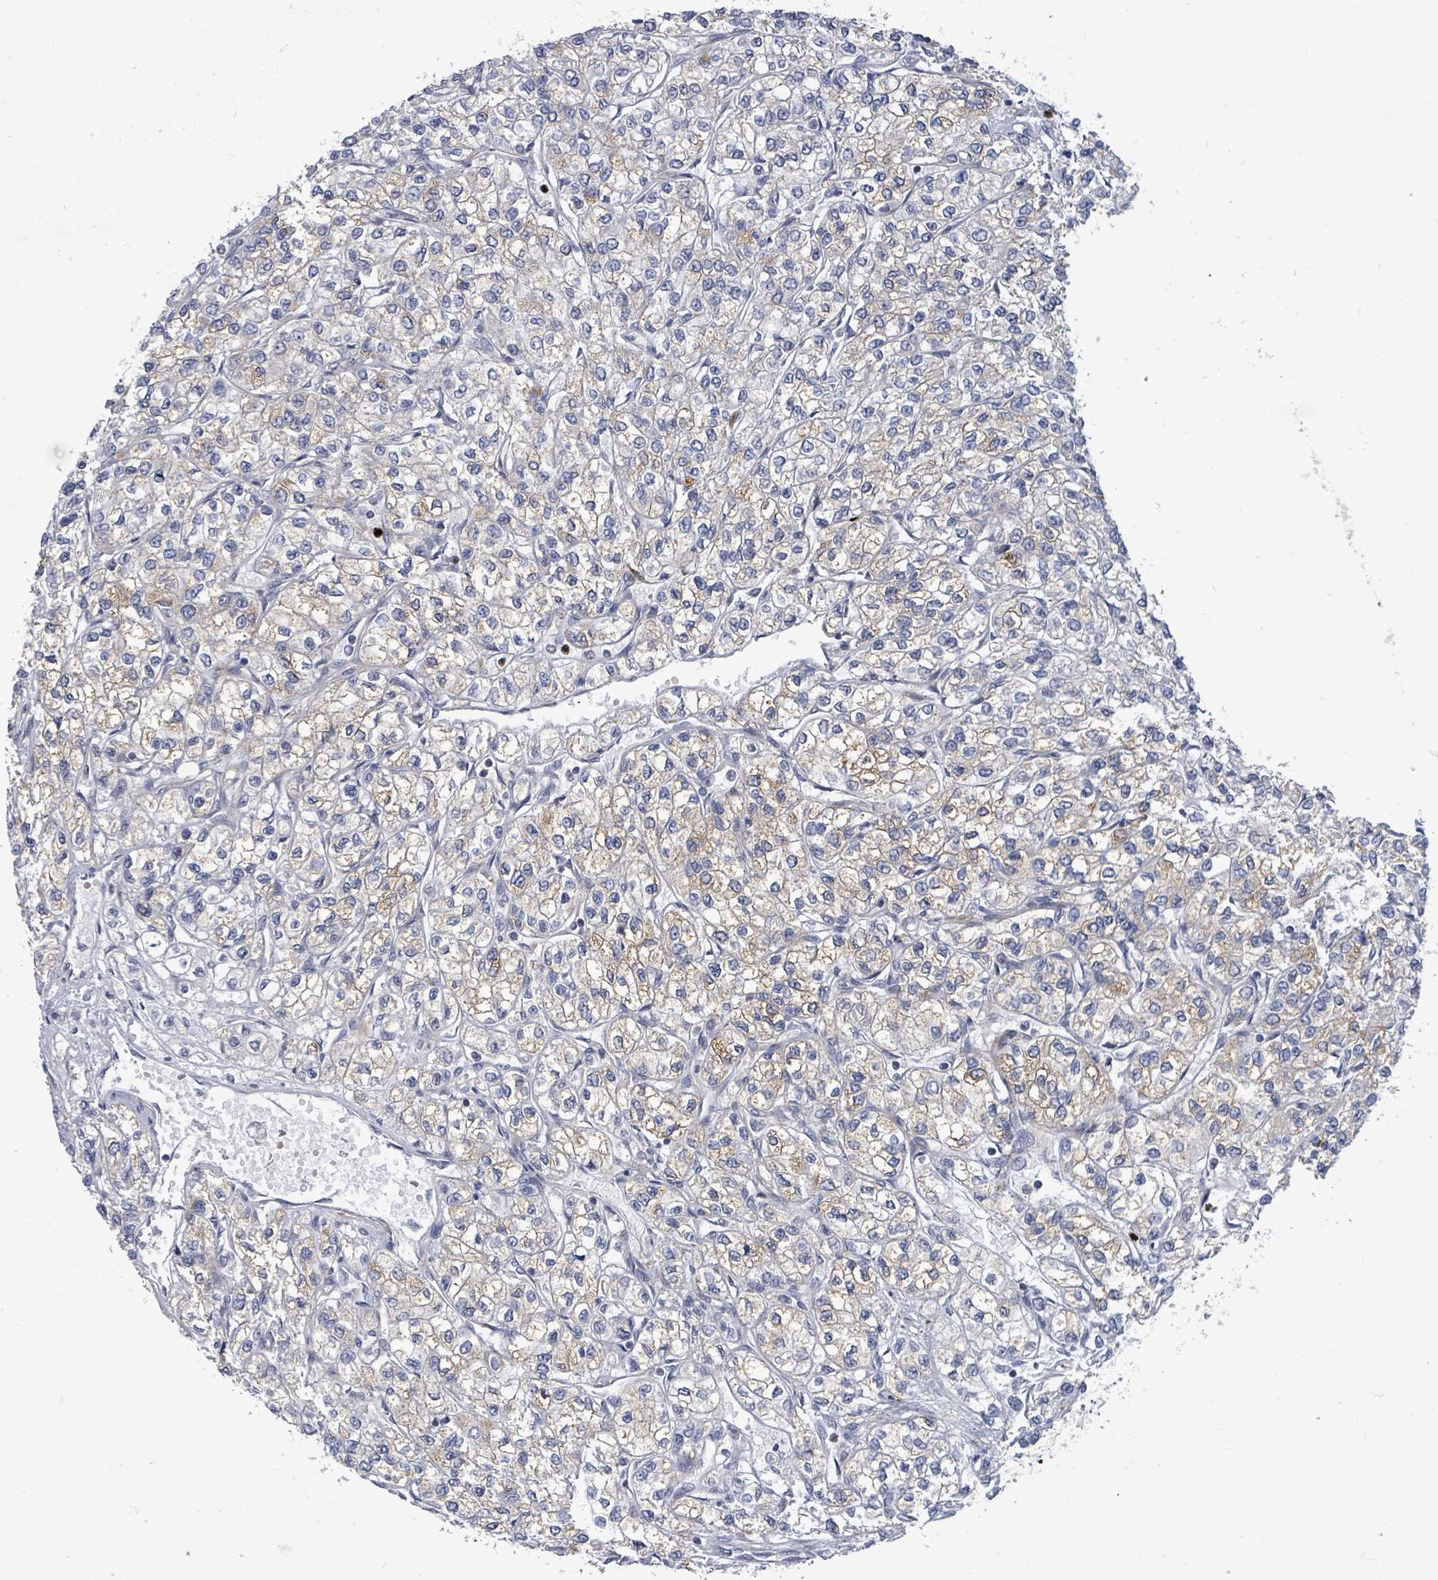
{"staining": {"intensity": "weak", "quantity": "<25%", "location": "cytoplasmic/membranous"}, "tissue": "renal cancer", "cell_type": "Tumor cells", "image_type": "cancer", "snomed": [{"axis": "morphology", "description": "Adenocarcinoma, NOS"}, {"axis": "topography", "description": "Kidney"}], "caption": "IHC micrograph of human adenocarcinoma (renal) stained for a protein (brown), which demonstrates no positivity in tumor cells. (DAB (3,3'-diaminobenzidine) immunohistochemistry (IHC), high magnification).", "gene": "SAR1A", "patient": {"sex": "male", "age": 80}}